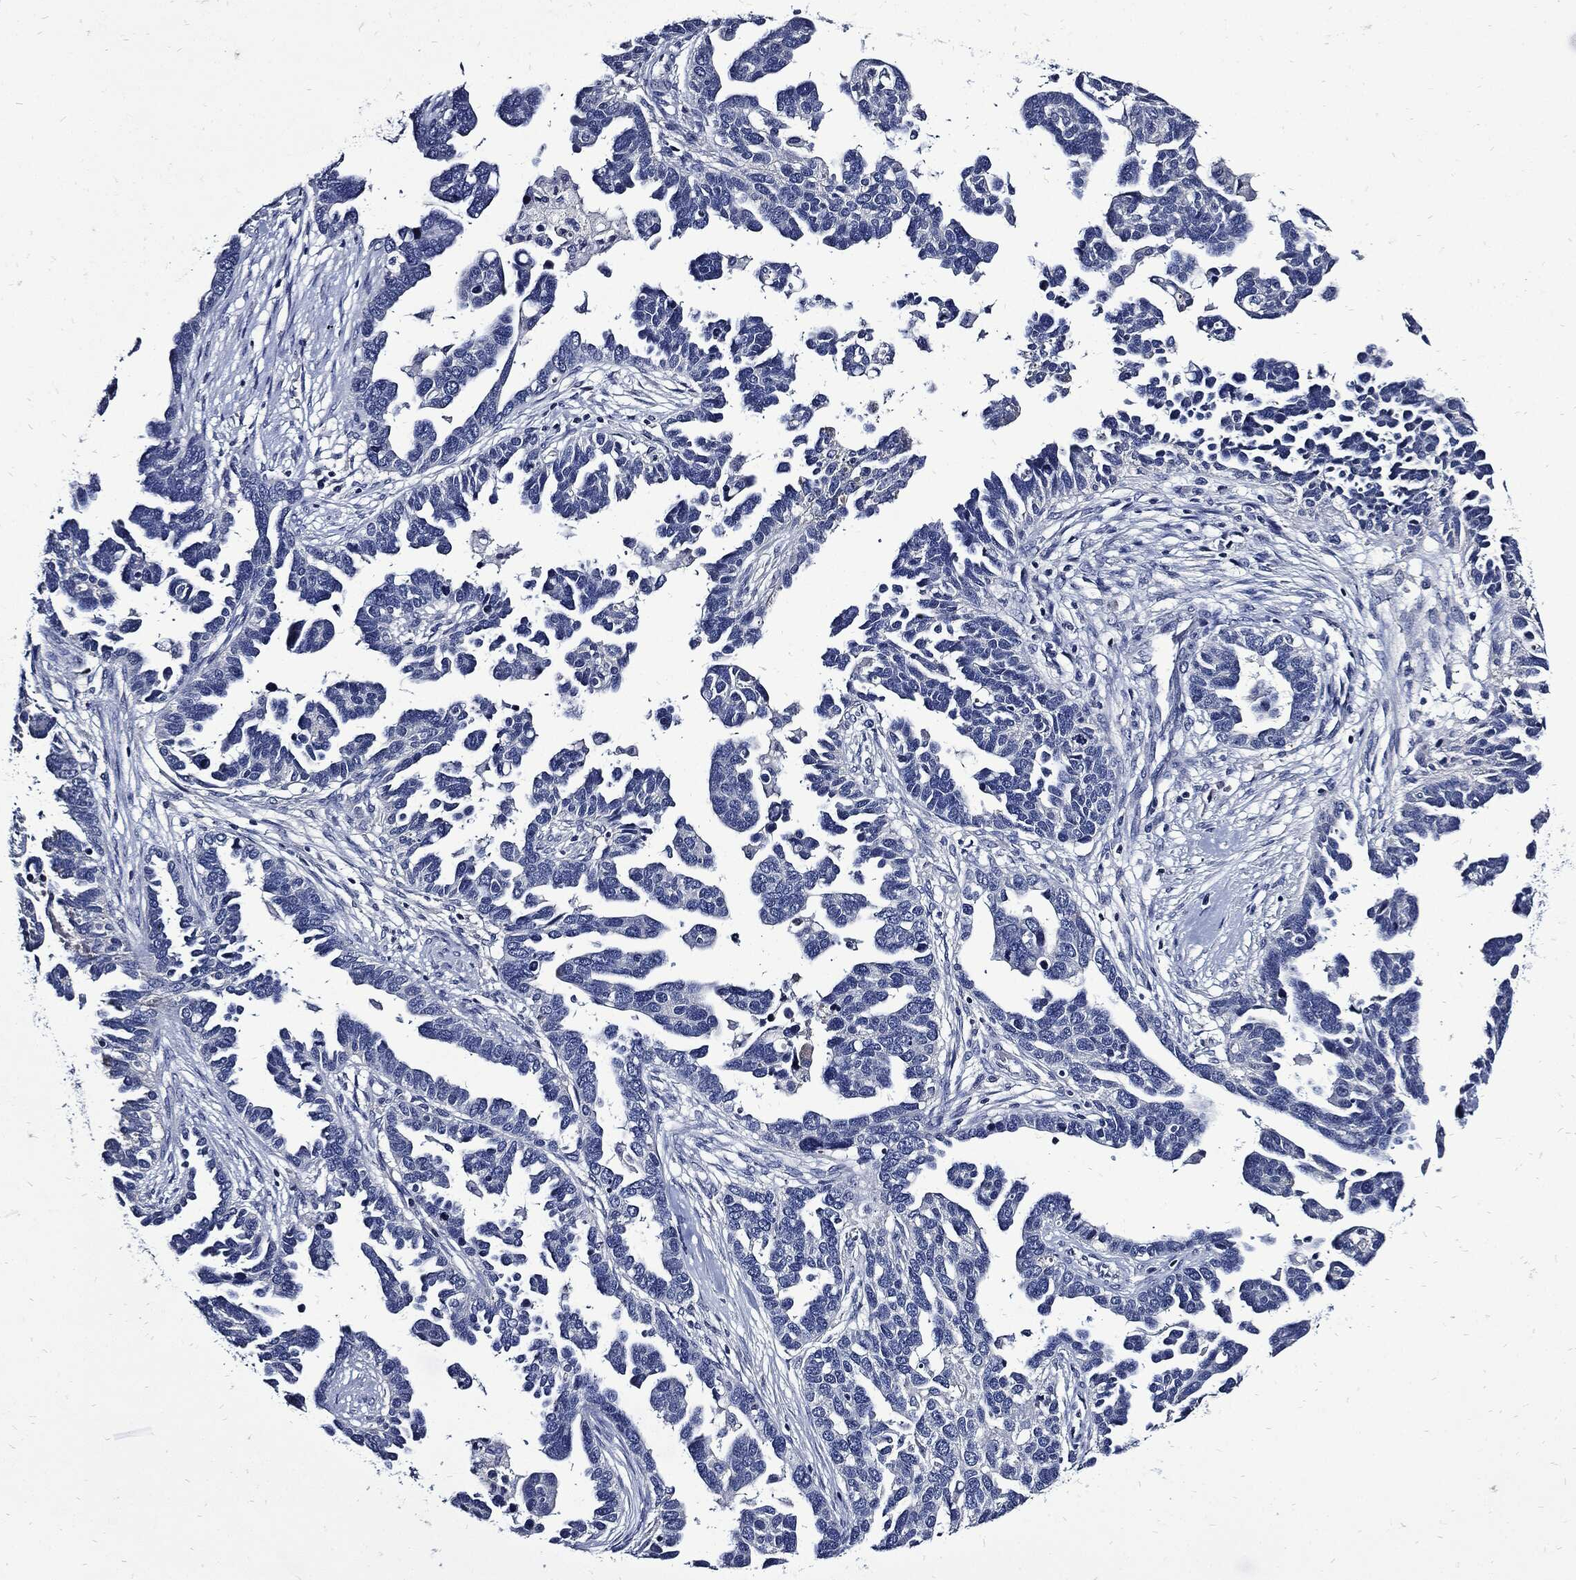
{"staining": {"intensity": "negative", "quantity": "none", "location": "none"}, "tissue": "ovarian cancer", "cell_type": "Tumor cells", "image_type": "cancer", "snomed": [{"axis": "morphology", "description": "Cystadenocarcinoma, serous, NOS"}, {"axis": "topography", "description": "Ovary"}], "caption": "High power microscopy image of an immunohistochemistry photomicrograph of ovarian cancer (serous cystadenocarcinoma), revealing no significant expression in tumor cells.", "gene": "CPE", "patient": {"sex": "female", "age": 54}}